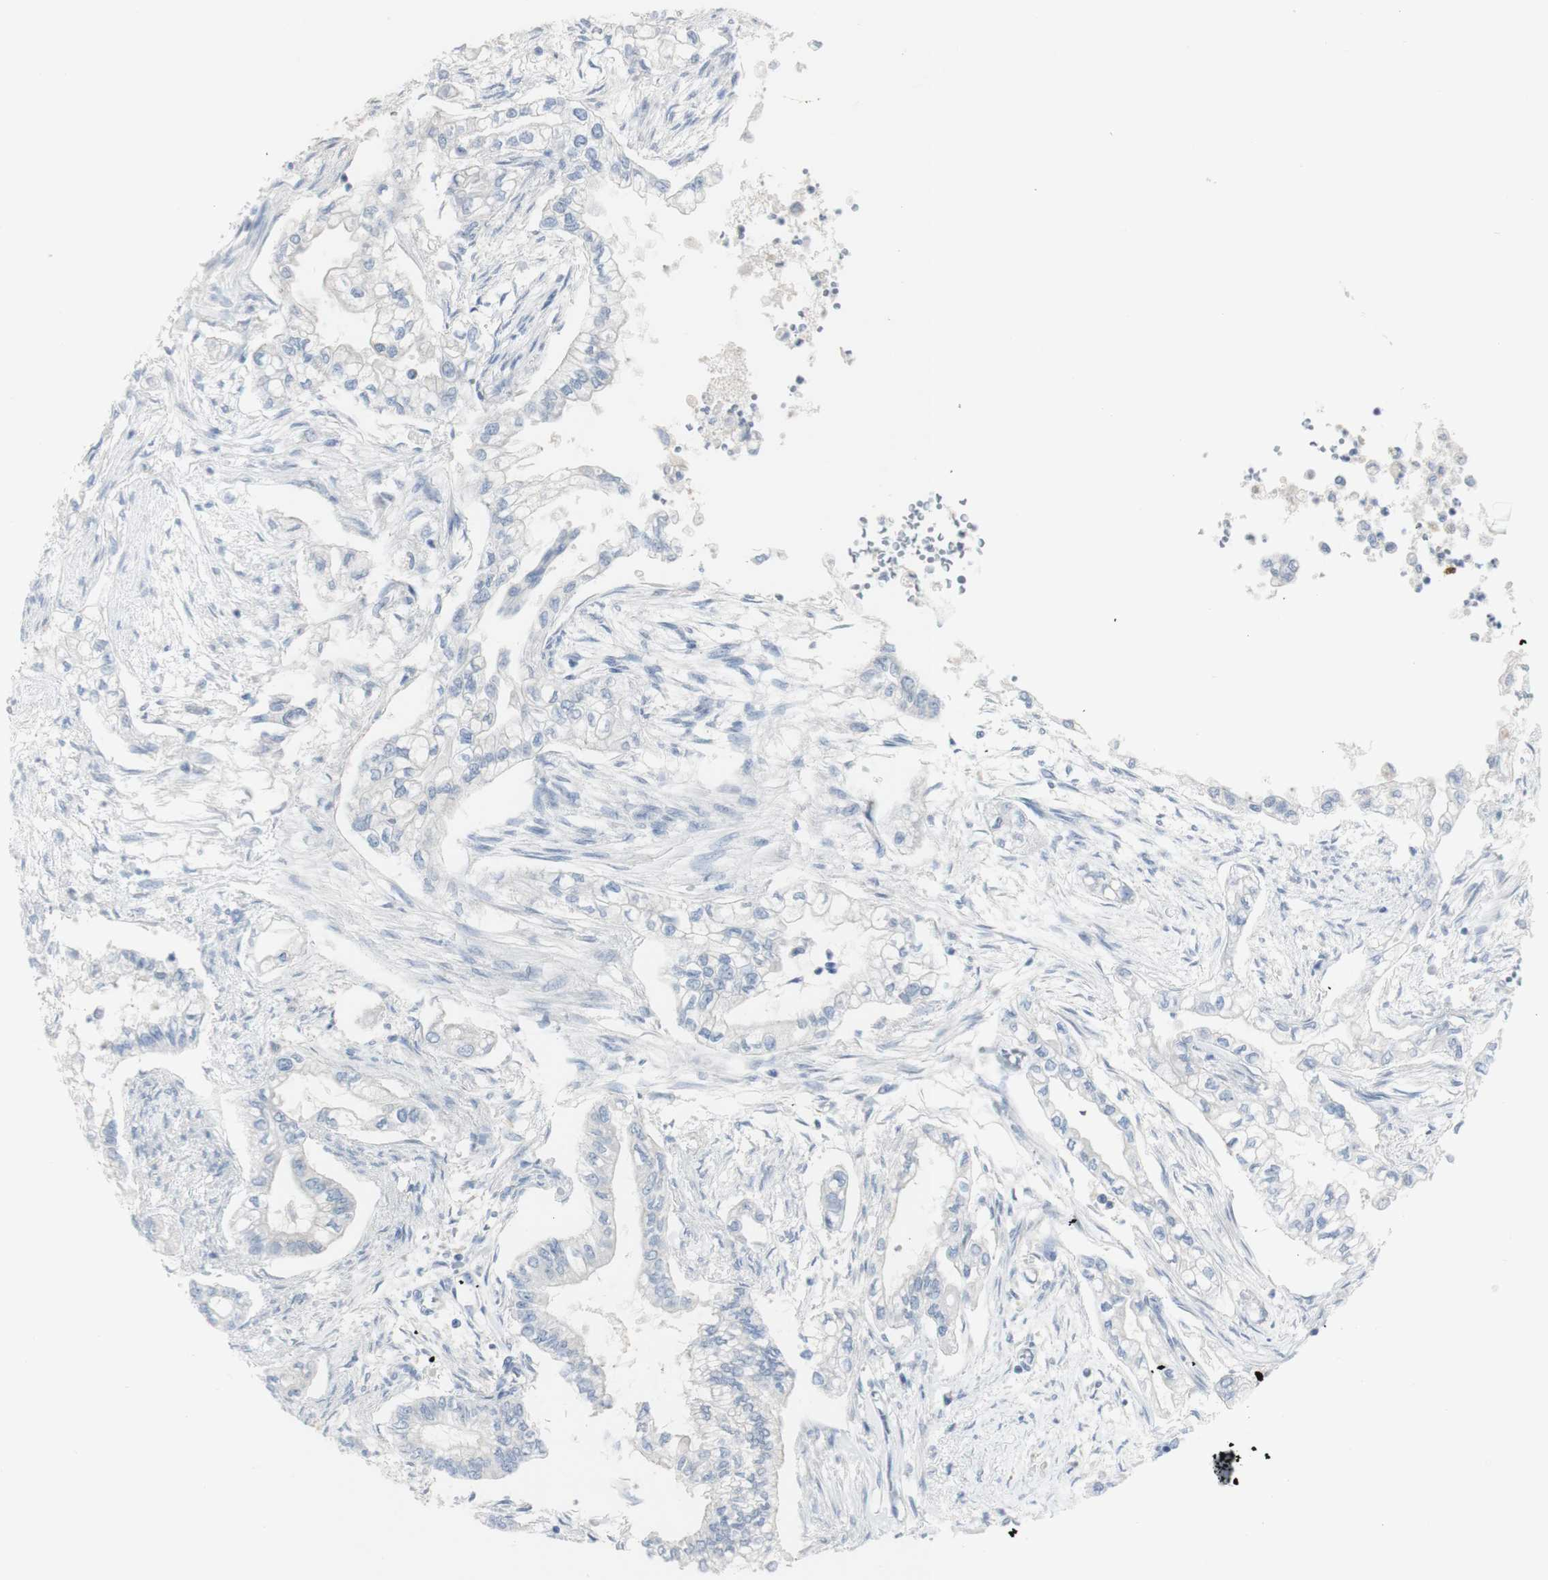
{"staining": {"intensity": "negative", "quantity": "none", "location": "none"}, "tissue": "pancreatic cancer", "cell_type": "Tumor cells", "image_type": "cancer", "snomed": [{"axis": "morphology", "description": "Normal tissue, NOS"}, {"axis": "topography", "description": "Pancreas"}], "caption": "A photomicrograph of pancreatic cancer stained for a protein demonstrates no brown staining in tumor cells. (DAB (3,3'-diaminobenzidine) immunohistochemistry with hematoxylin counter stain).", "gene": "CD207", "patient": {"sex": "male", "age": 42}}